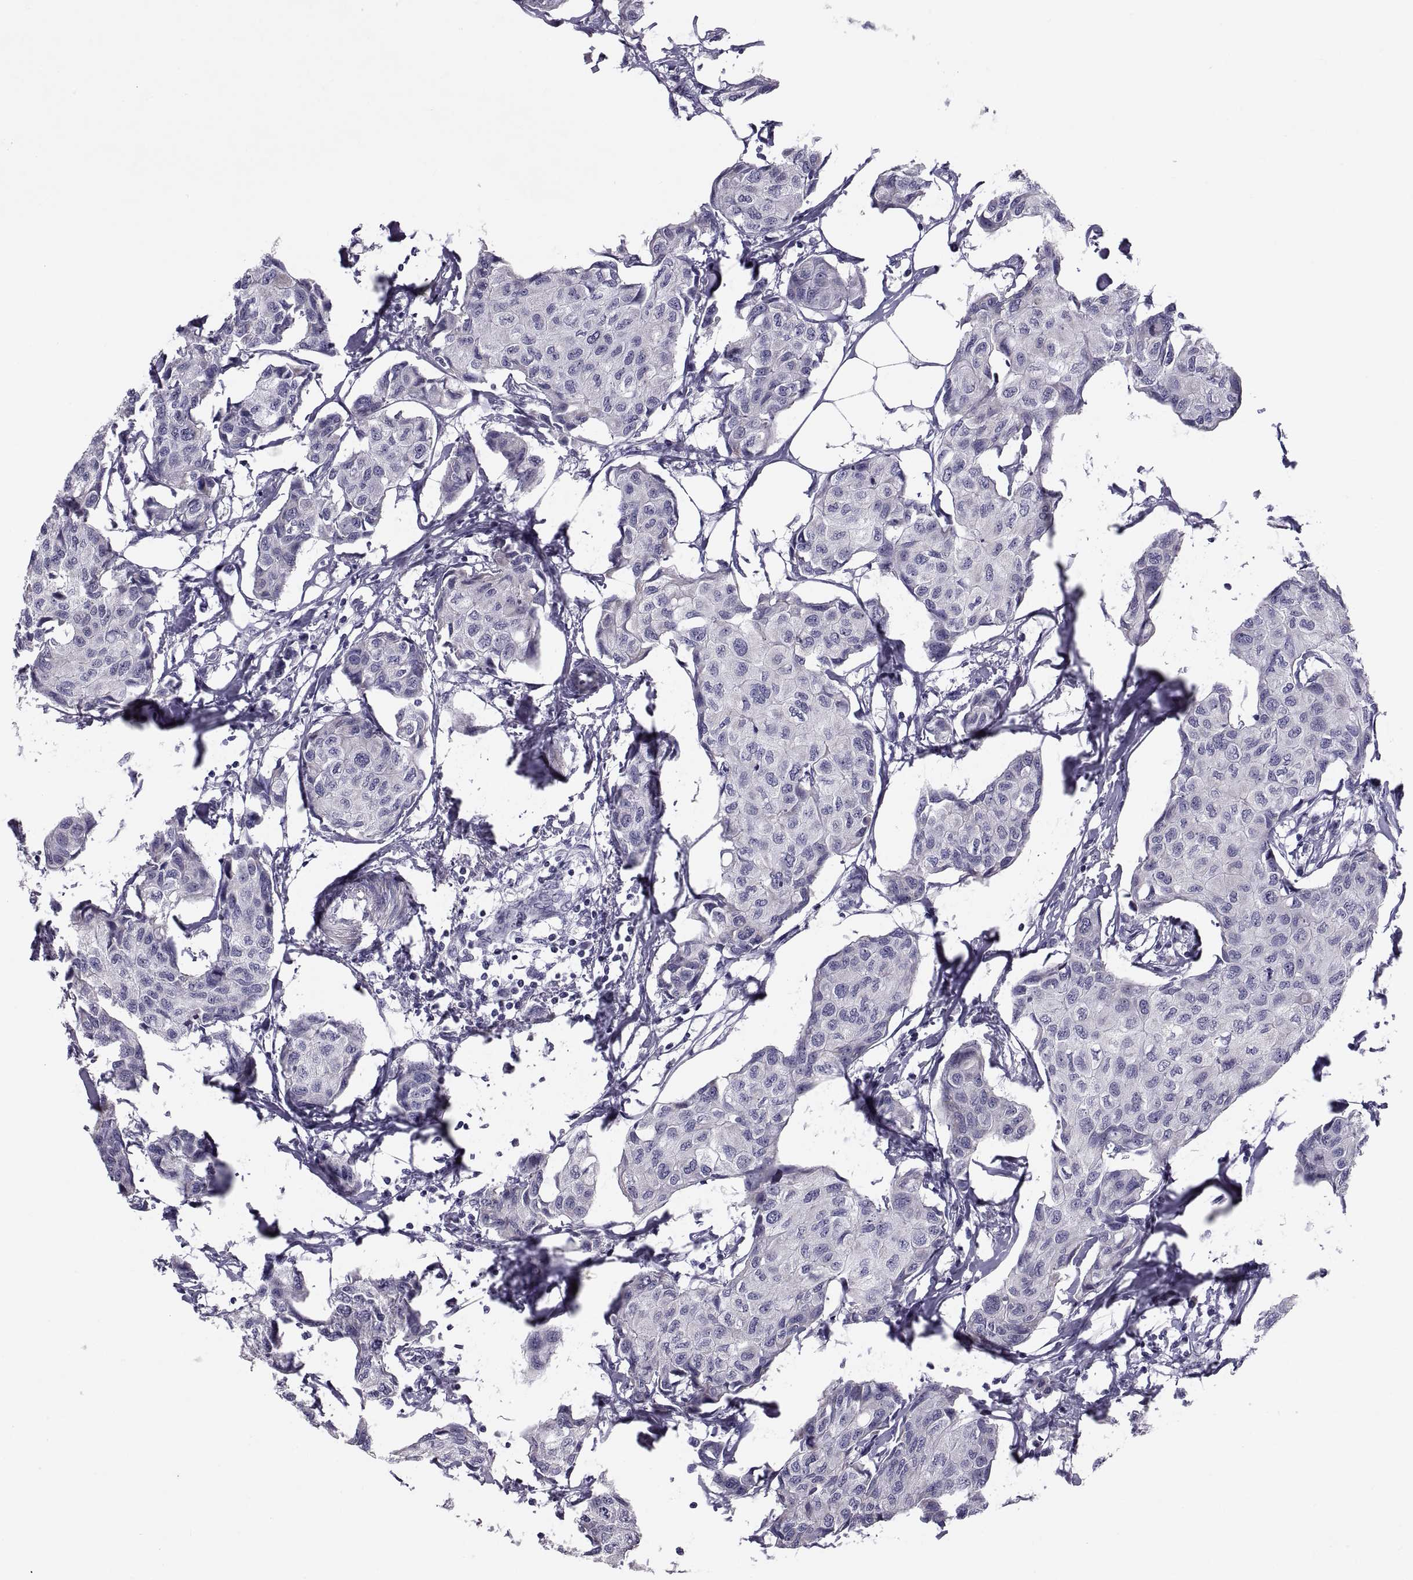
{"staining": {"intensity": "negative", "quantity": "none", "location": "none"}, "tissue": "breast cancer", "cell_type": "Tumor cells", "image_type": "cancer", "snomed": [{"axis": "morphology", "description": "Duct carcinoma"}, {"axis": "topography", "description": "Breast"}], "caption": "Breast cancer (intraductal carcinoma) was stained to show a protein in brown. There is no significant expression in tumor cells.", "gene": "PDZRN4", "patient": {"sex": "female", "age": 80}}